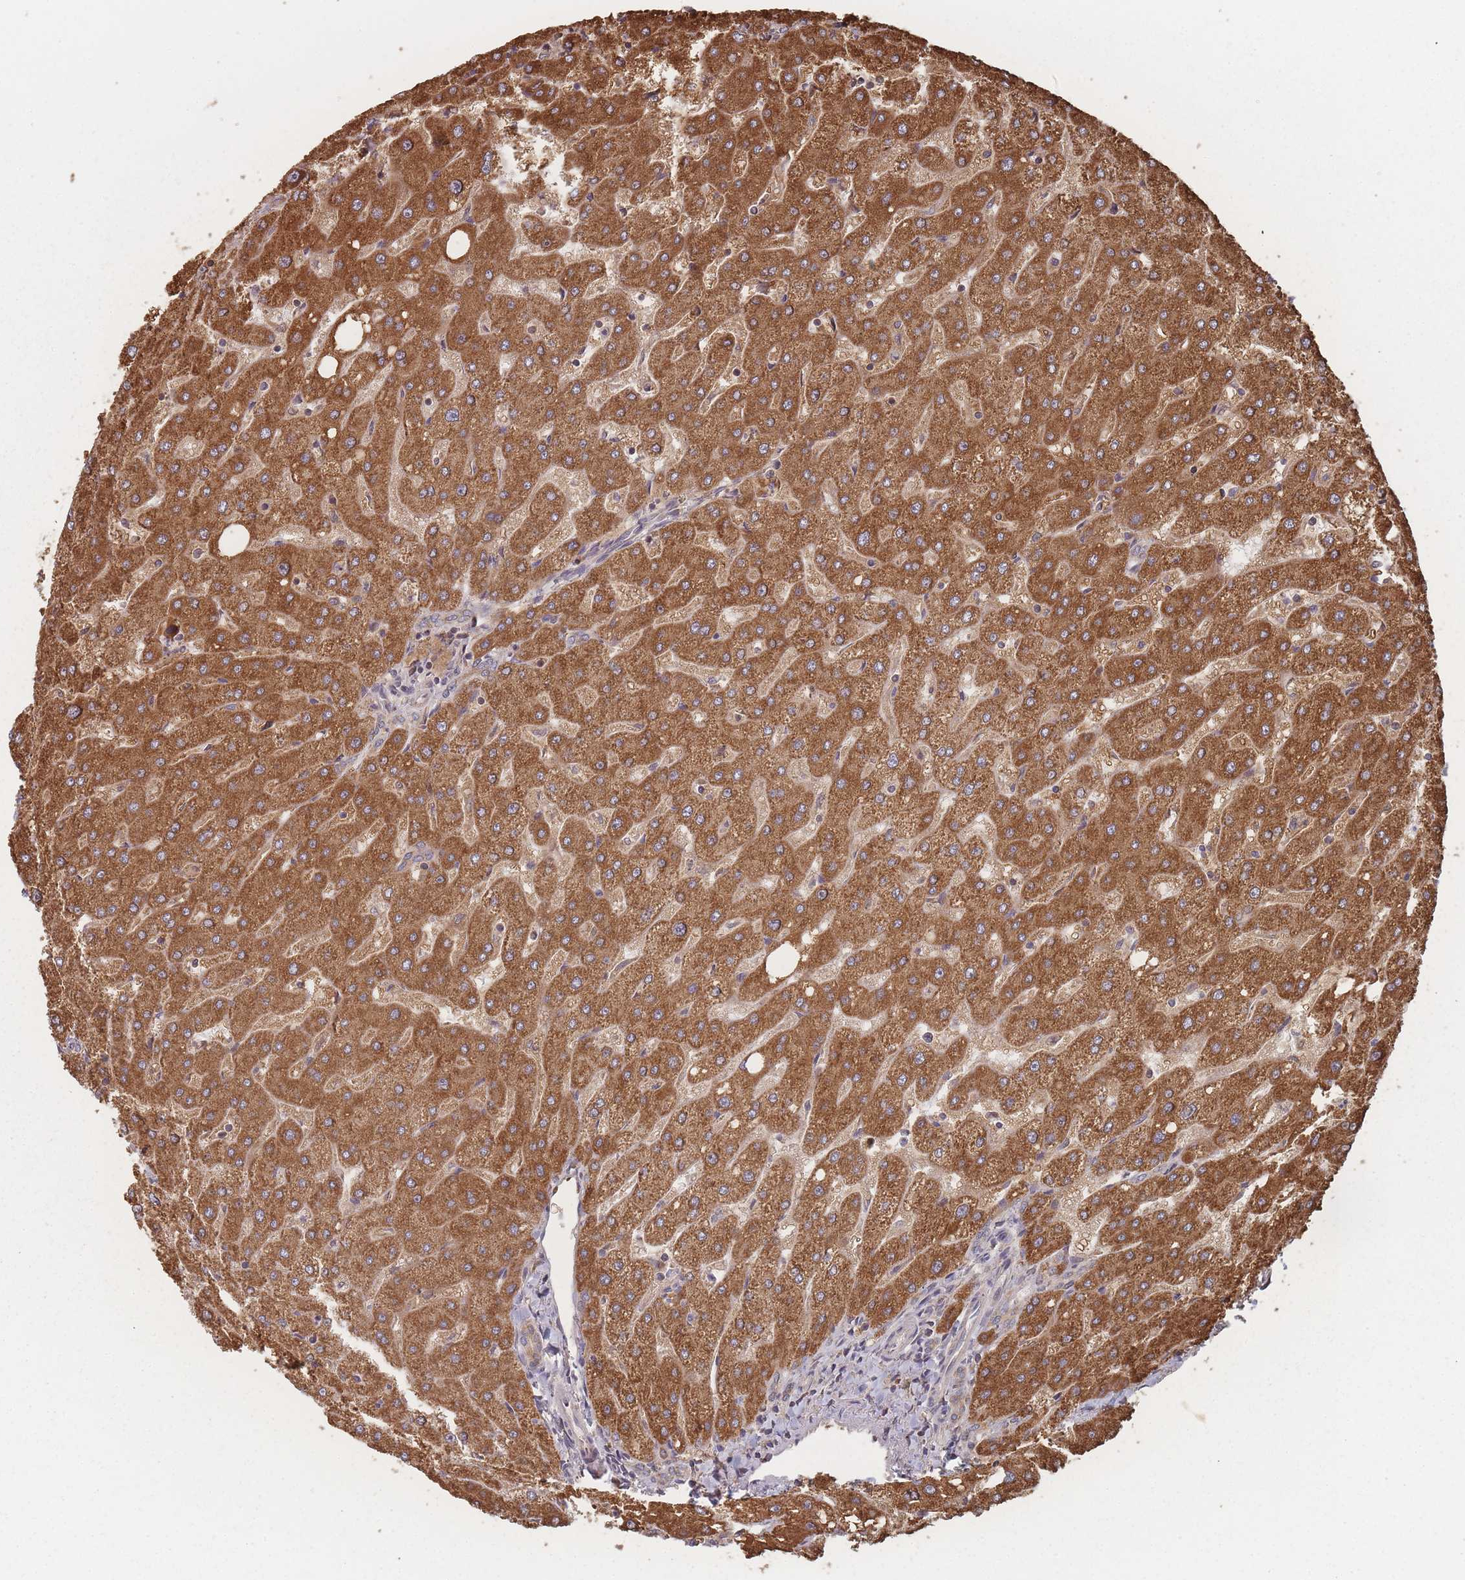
{"staining": {"intensity": "negative", "quantity": "none", "location": "none"}, "tissue": "liver", "cell_type": "Cholangiocytes", "image_type": "normal", "snomed": [{"axis": "morphology", "description": "Normal tissue, NOS"}, {"axis": "topography", "description": "Liver"}], "caption": "Protein analysis of unremarkable liver displays no significant staining in cholangiocytes. (IHC, brightfield microscopy, high magnification).", "gene": "PSMB3", "patient": {"sex": "male", "age": 67}}